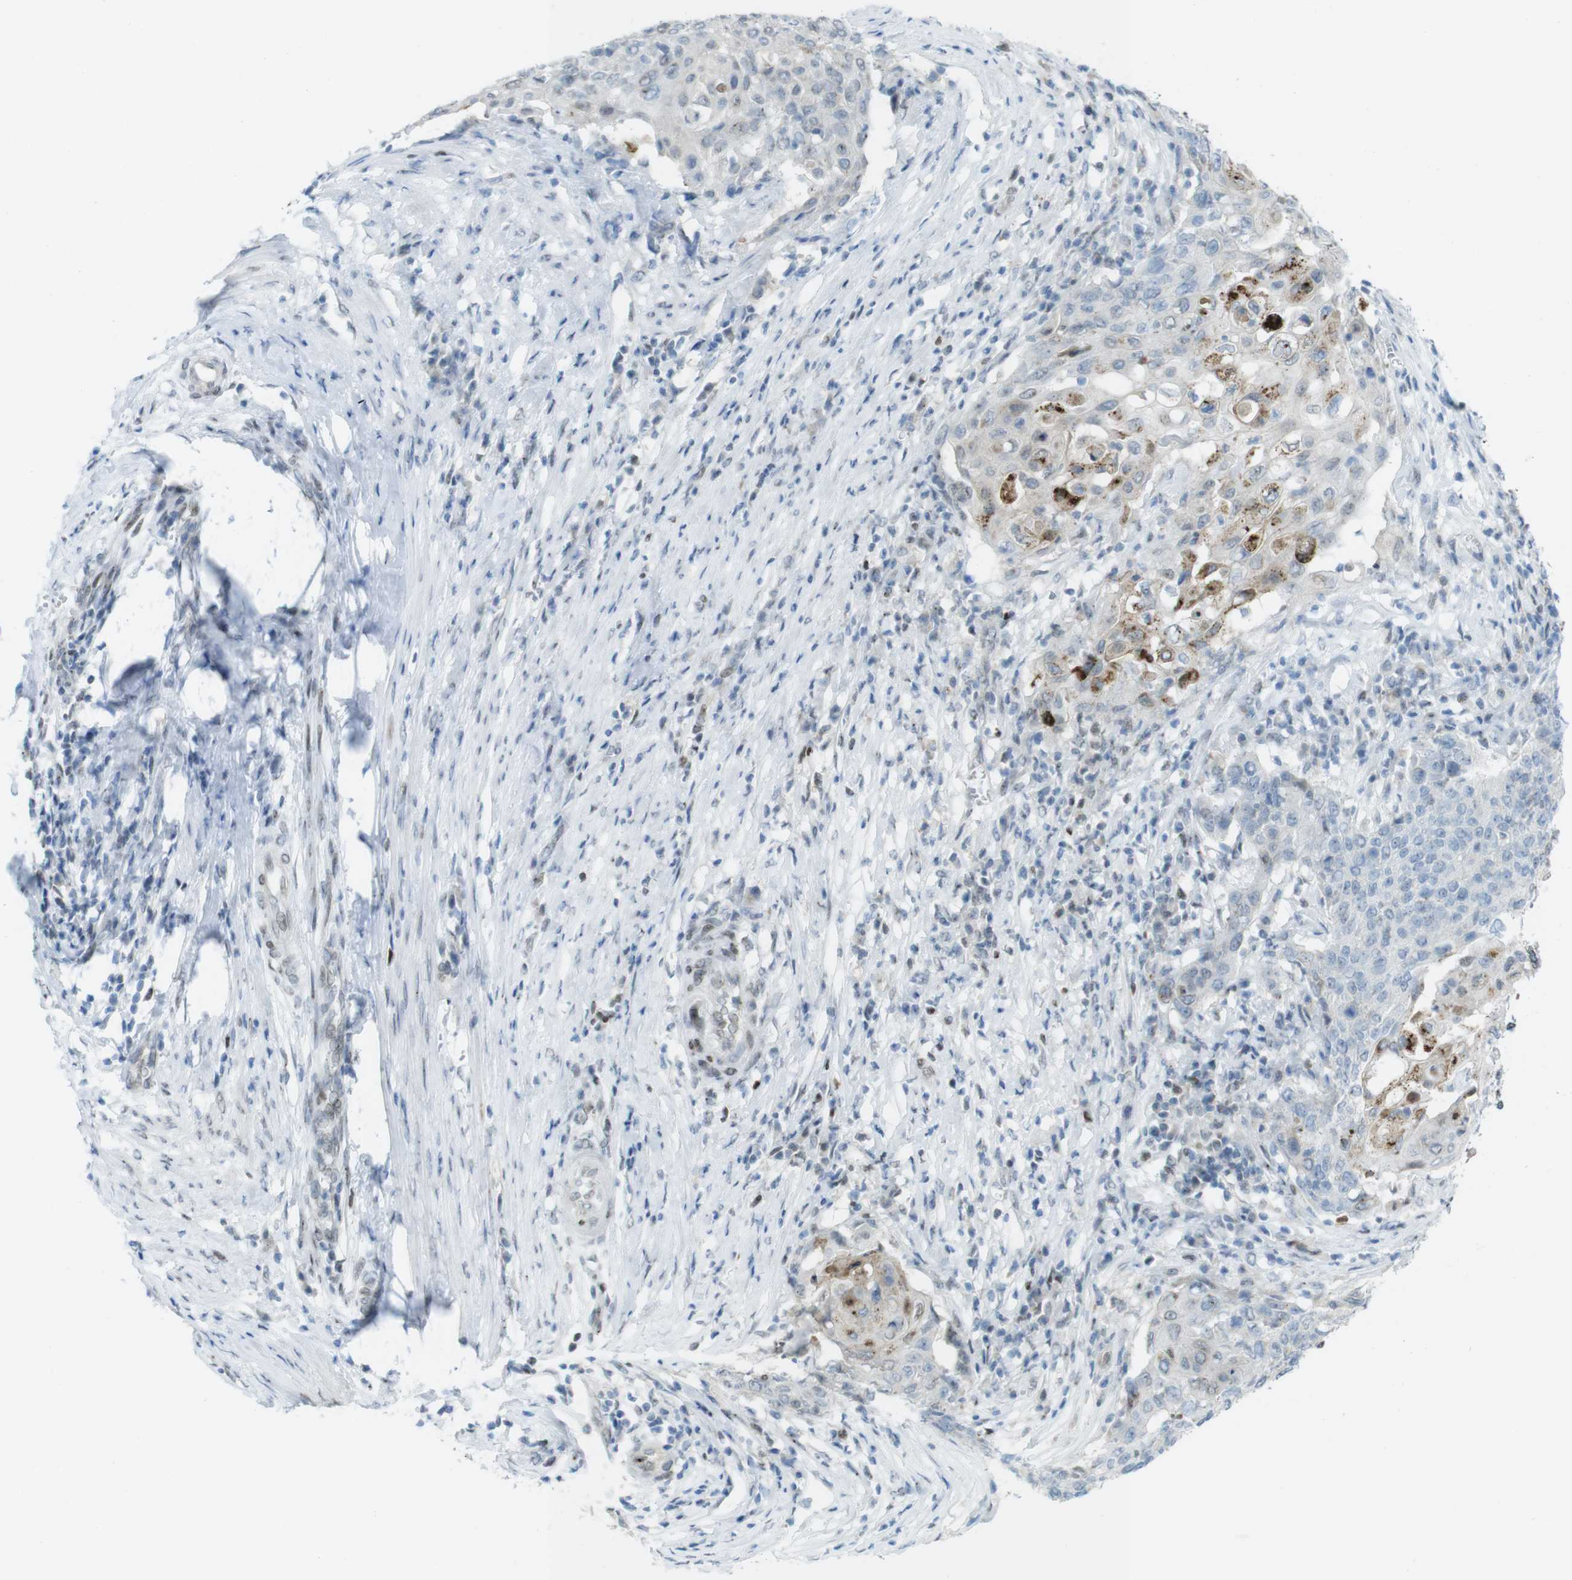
{"staining": {"intensity": "strong", "quantity": "<25%", "location": "cytoplasmic/membranous"}, "tissue": "cervical cancer", "cell_type": "Tumor cells", "image_type": "cancer", "snomed": [{"axis": "morphology", "description": "Squamous cell carcinoma, NOS"}, {"axis": "topography", "description": "Cervix"}], "caption": "Immunohistochemistry (IHC) photomicrograph of neoplastic tissue: human cervical squamous cell carcinoma stained using immunohistochemistry (IHC) shows medium levels of strong protein expression localized specifically in the cytoplasmic/membranous of tumor cells, appearing as a cytoplasmic/membranous brown color.", "gene": "UBB", "patient": {"sex": "female", "age": 39}}